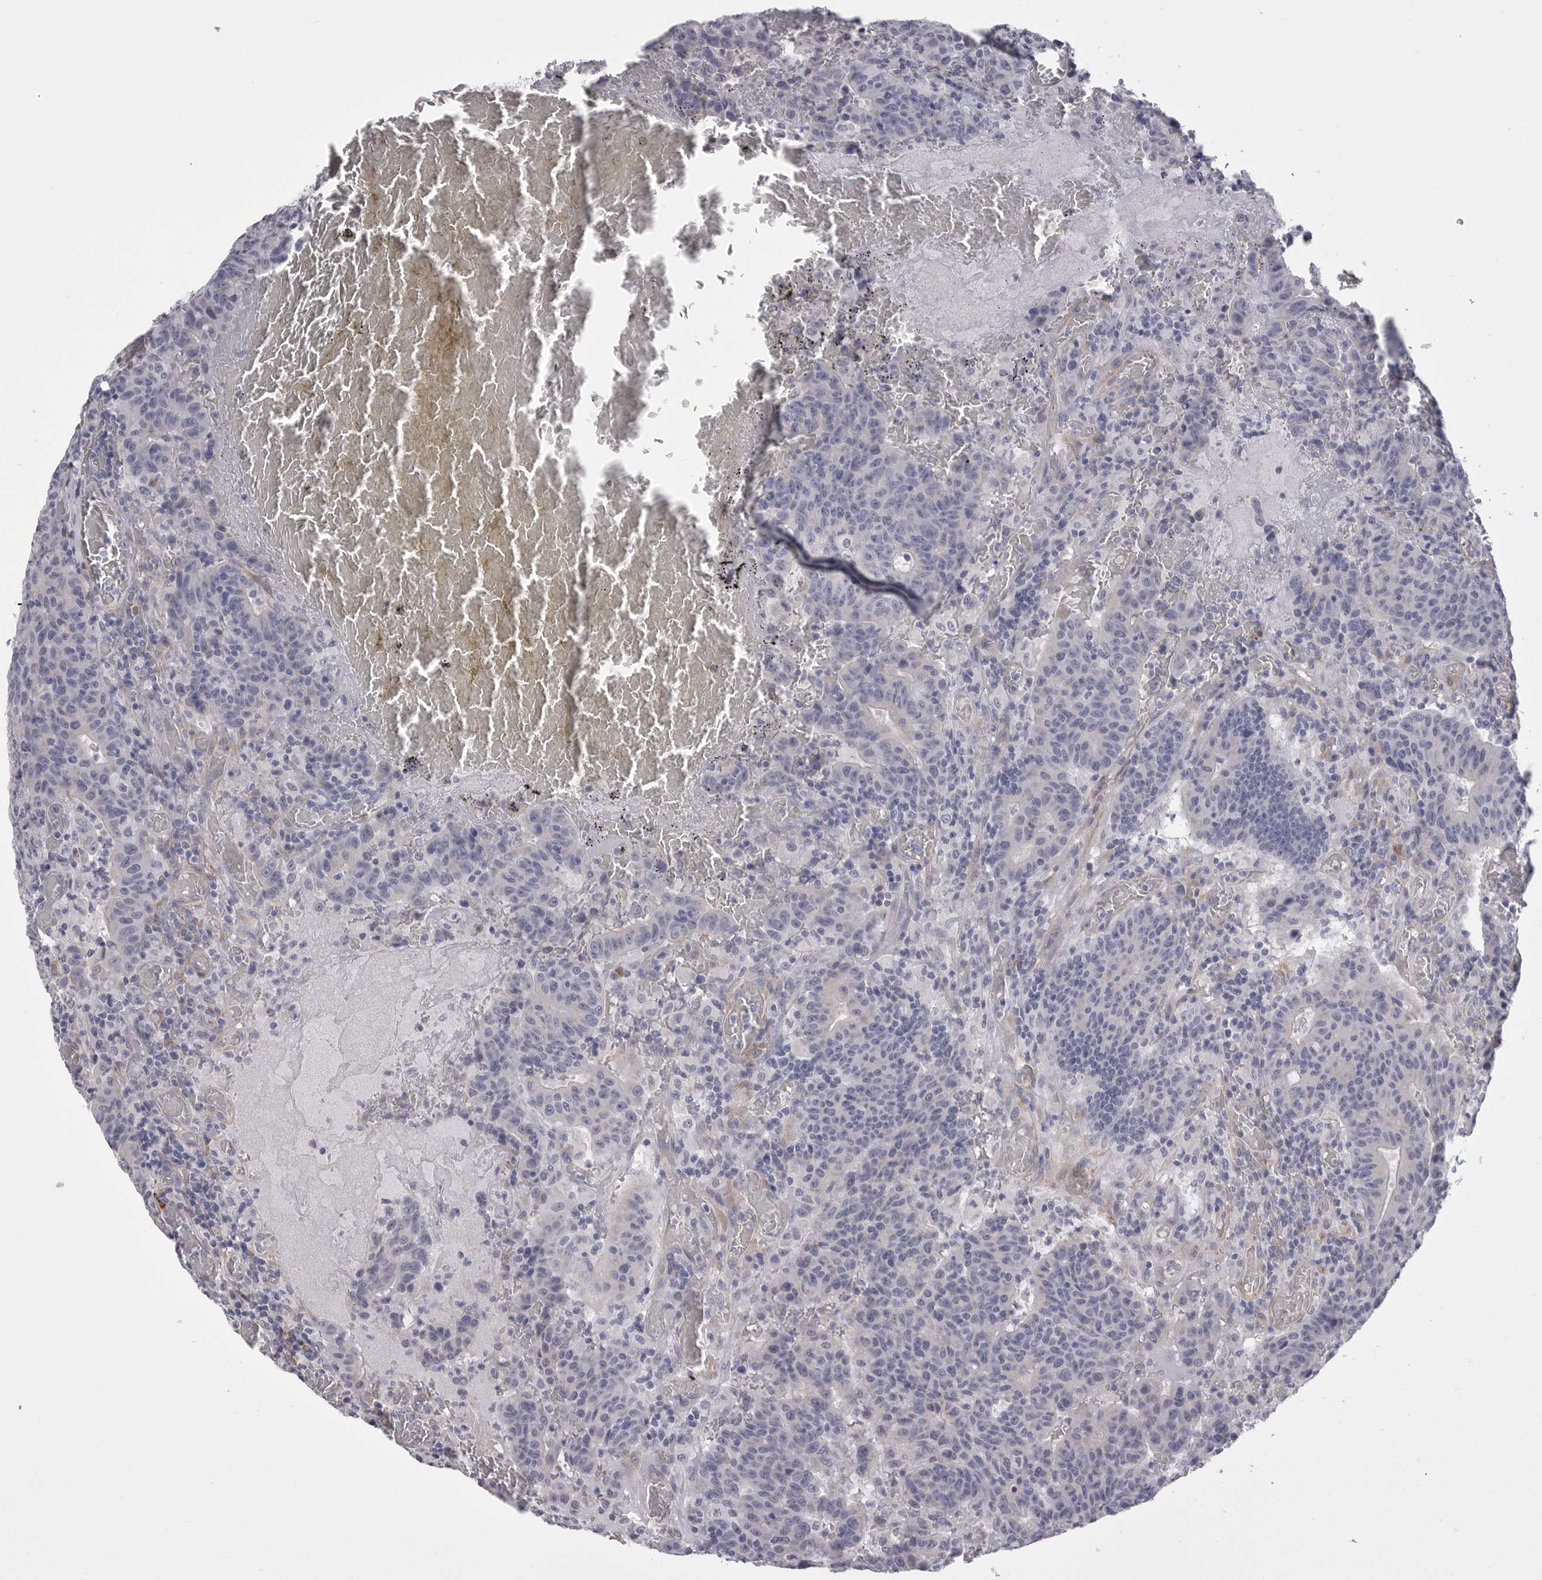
{"staining": {"intensity": "negative", "quantity": "none", "location": "none"}, "tissue": "colorectal cancer", "cell_type": "Tumor cells", "image_type": "cancer", "snomed": [{"axis": "morphology", "description": "Adenocarcinoma, NOS"}, {"axis": "topography", "description": "Colon"}], "caption": "IHC image of human colorectal cancer stained for a protein (brown), which shows no expression in tumor cells.", "gene": "AKAP12", "patient": {"sex": "female", "age": 75}}